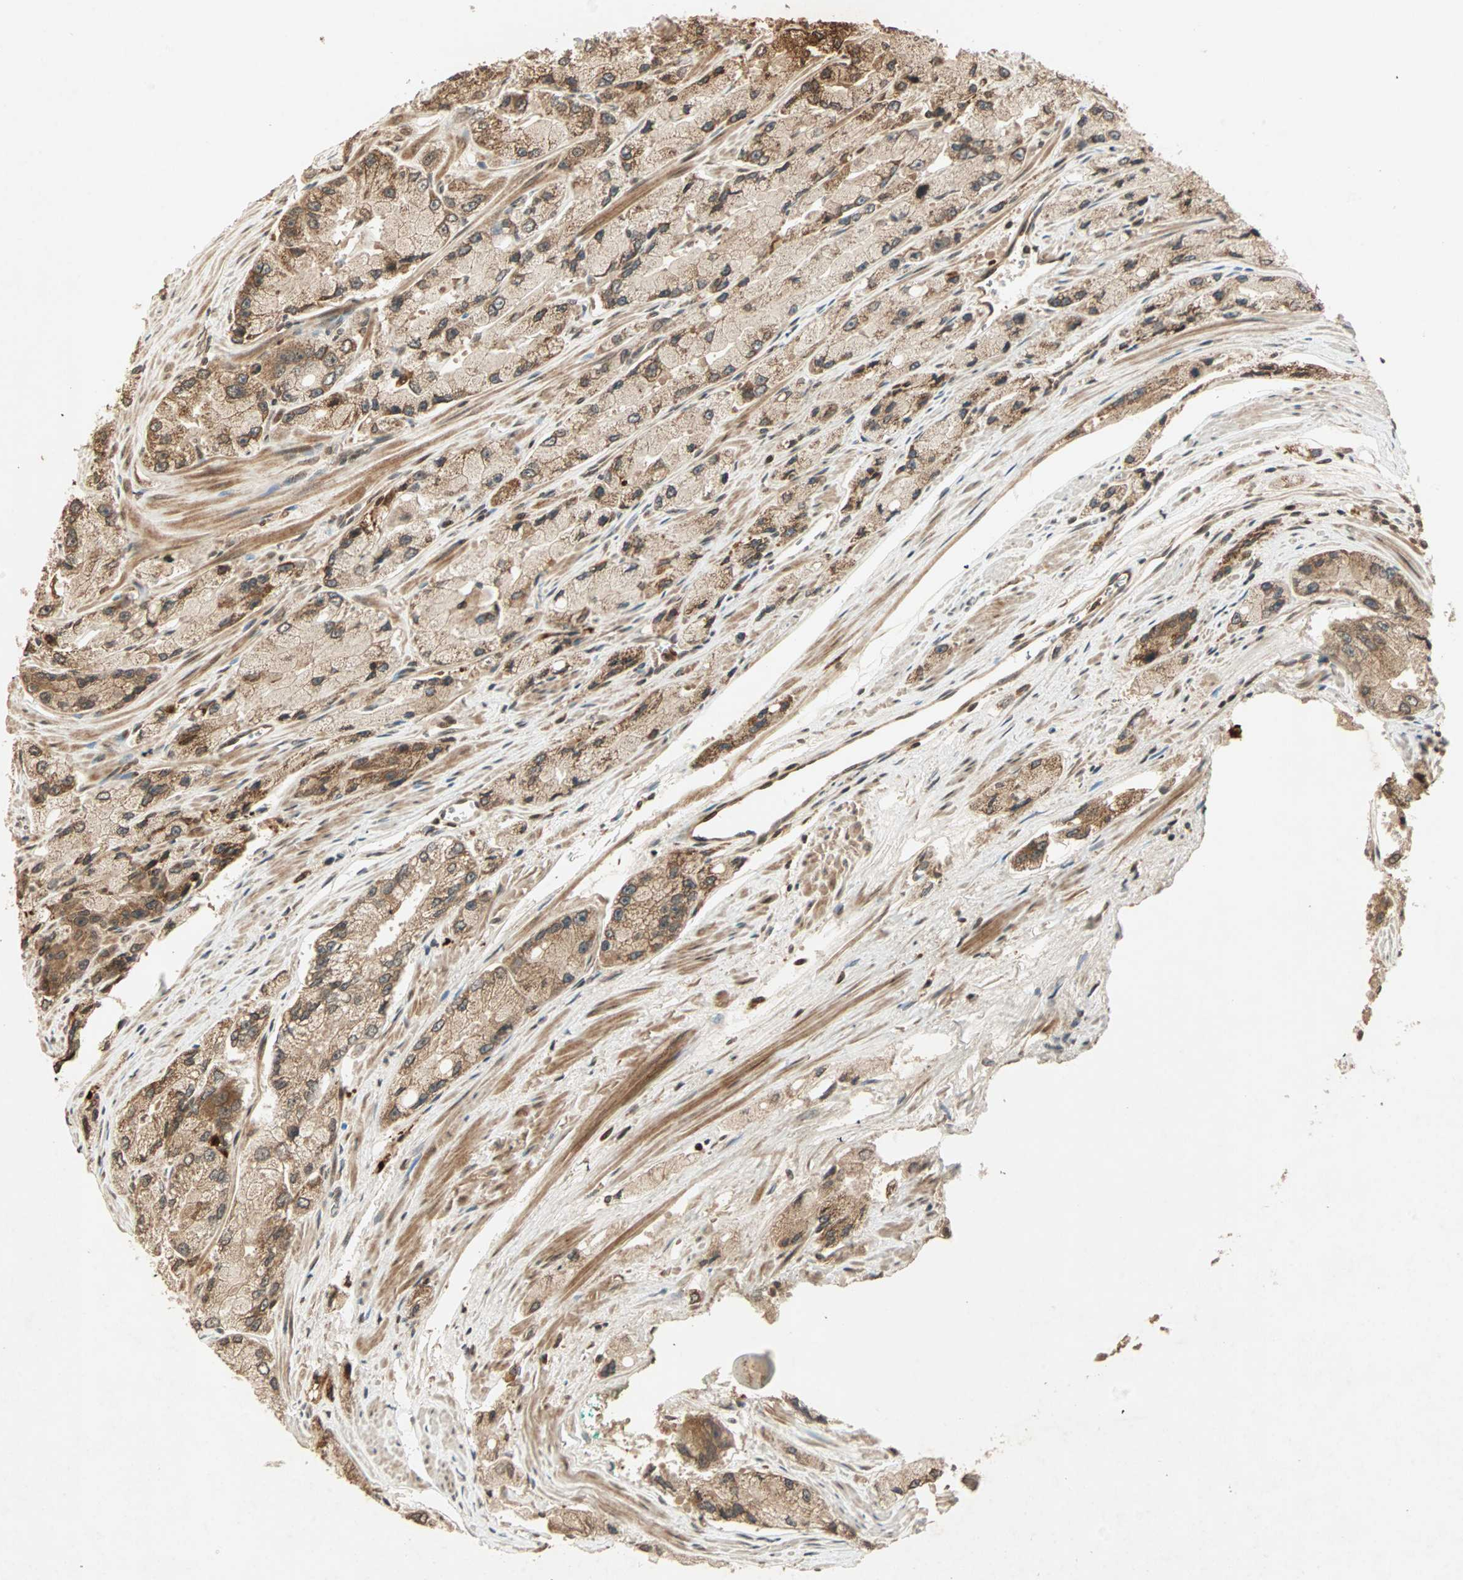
{"staining": {"intensity": "moderate", "quantity": ">75%", "location": "cytoplasmic/membranous"}, "tissue": "prostate cancer", "cell_type": "Tumor cells", "image_type": "cancer", "snomed": [{"axis": "morphology", "description": "Adenocarcinoma, High grade"}, {"axis": "topography", "description": "Prostate"}], "caption": "Immunohistochemistry (IHC) (DAB (3,3'-diaminobenzidine)) staining of human prostate cancer (high-grade adenocarcinoma) displays moderate cytoplasmic/membranous protein expression in about >75% of tumor cells. Nuclei are stained in blue.", "gene": "RFFL", "patient": {"sex": "male", "age": 58}}